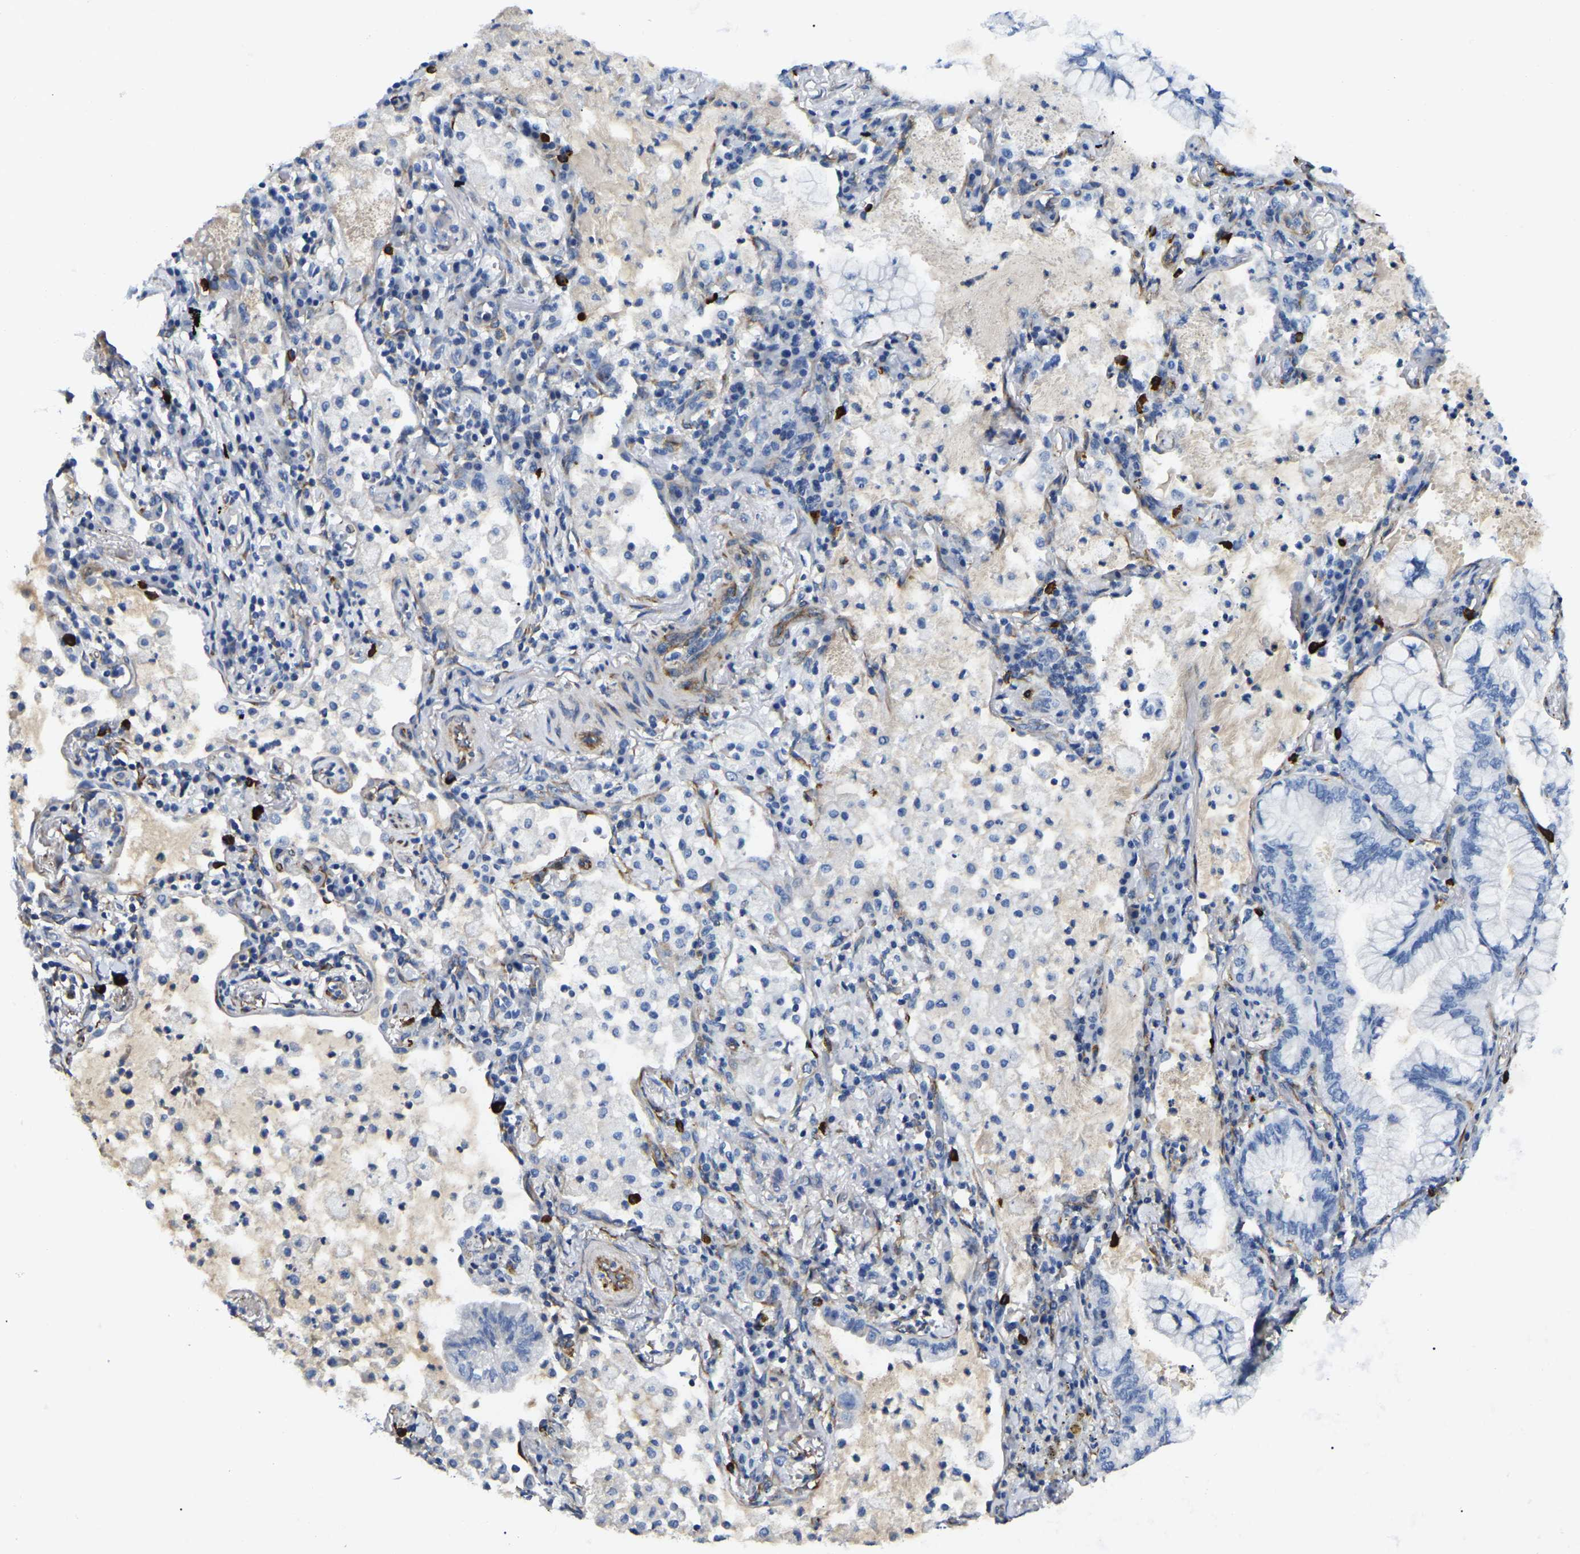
{"staining": {"intensity": "negative", "quantity": "none", "location": "none"}, "tissue": "lung cancer", "cell_type": "Tumor cells", "image_type": "cancer", "snomed": [{"axis": "morphology", "description": "Adenocarcinoma, NOS"}, {"axis": "topography", "description": "Lung"}], "caption": "A photomicrograph of human lung adenocarcinoma is negative for staining in tumor cells.", "gene": "DUSP8", "patient": {"sex": "female", "age": 70}}